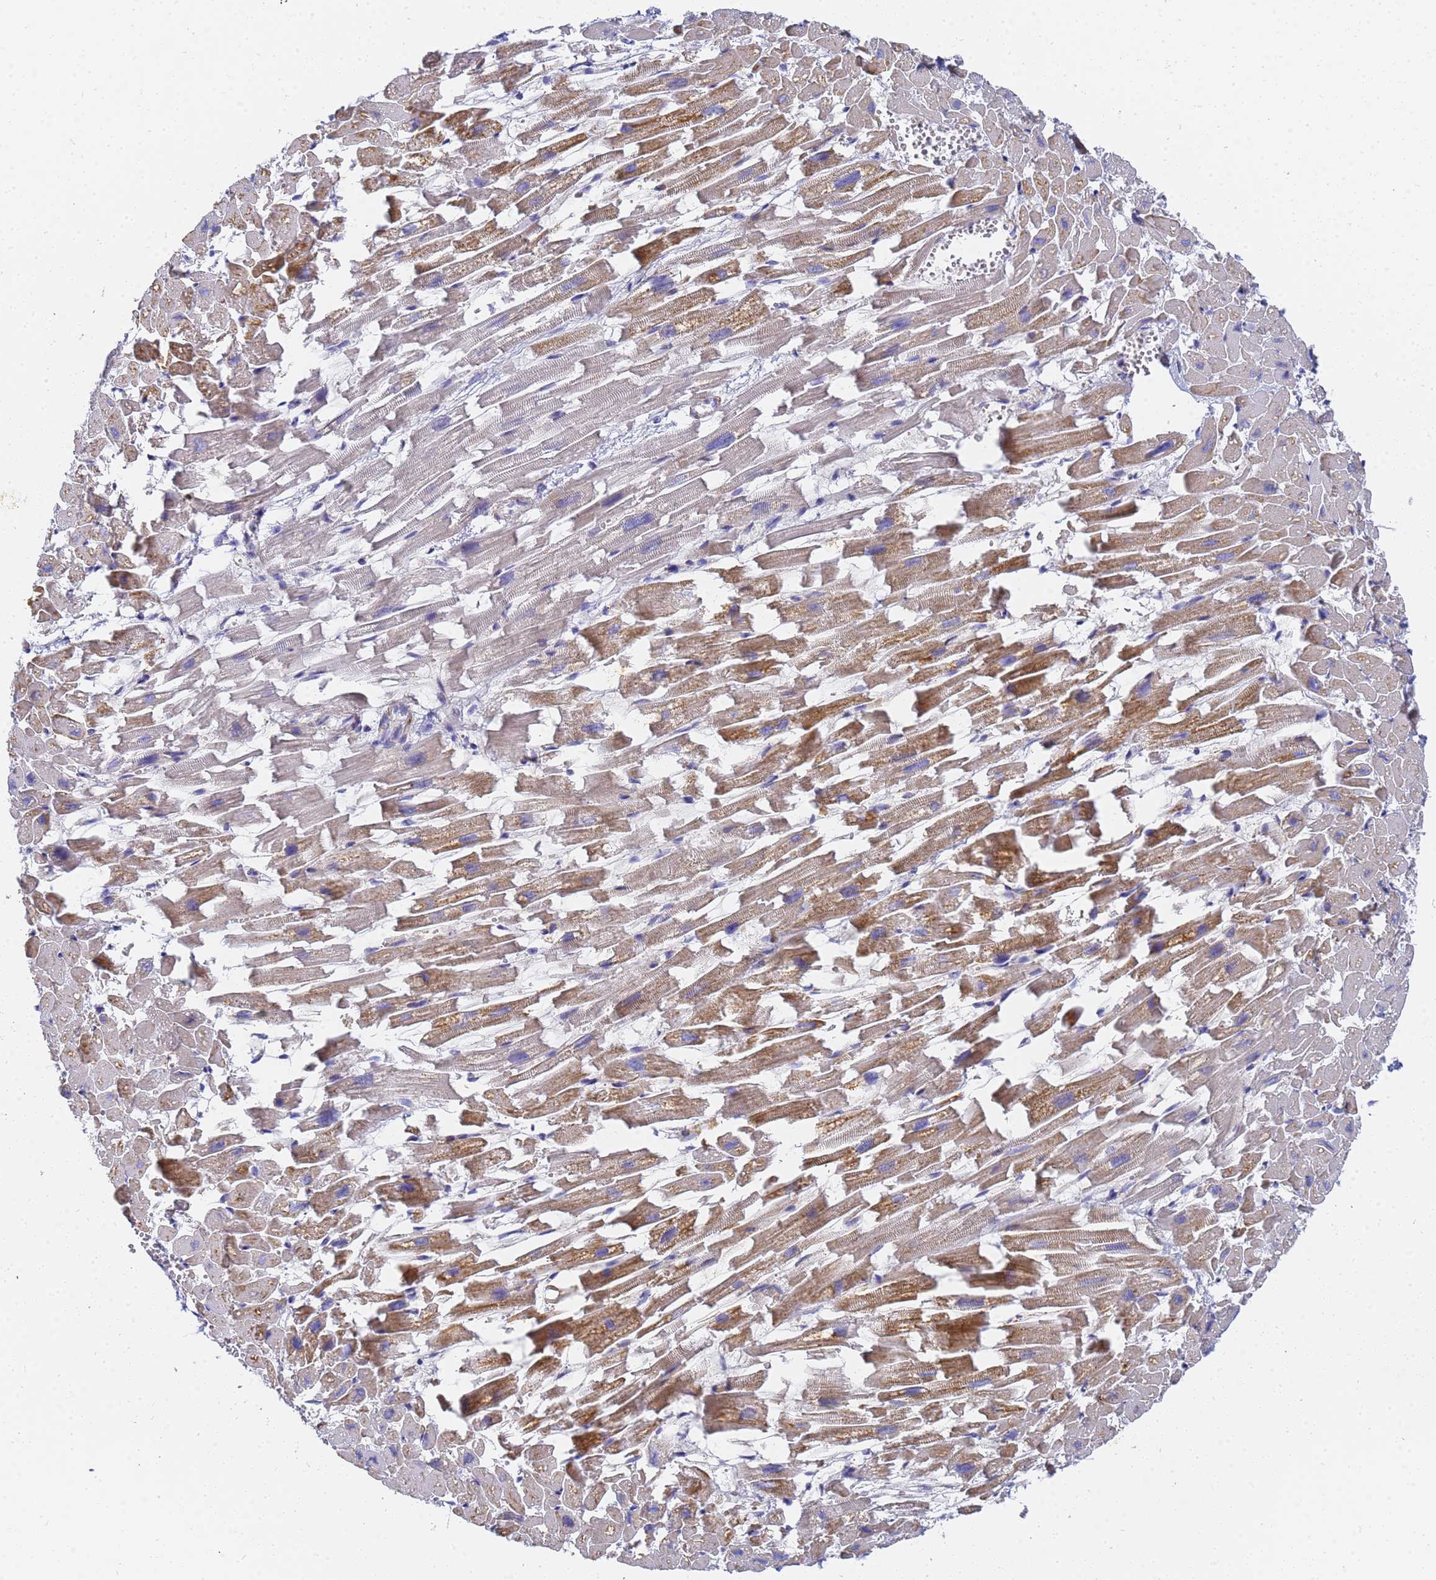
{"staining": {"intensity": "moderate", "quantity": "25%-75%", "location": "cytoplasmic/membranous"}, "tissue": "heart muscle", "cell_type": "Cardiomyocytes", "image_type": "normal", "snomed": [{"axis": "morphology", "description": "Normal tissue, NOS"}, {"axis": "topography", "description": "Heart"}], "caption": "Moderate cytoplasmic/membranous positivity is present in about 25%-75% of cardiomyocytes in normal heart muscle.", "gene": "CNIH4", "patient": {"sex": "female", "age": 64}}